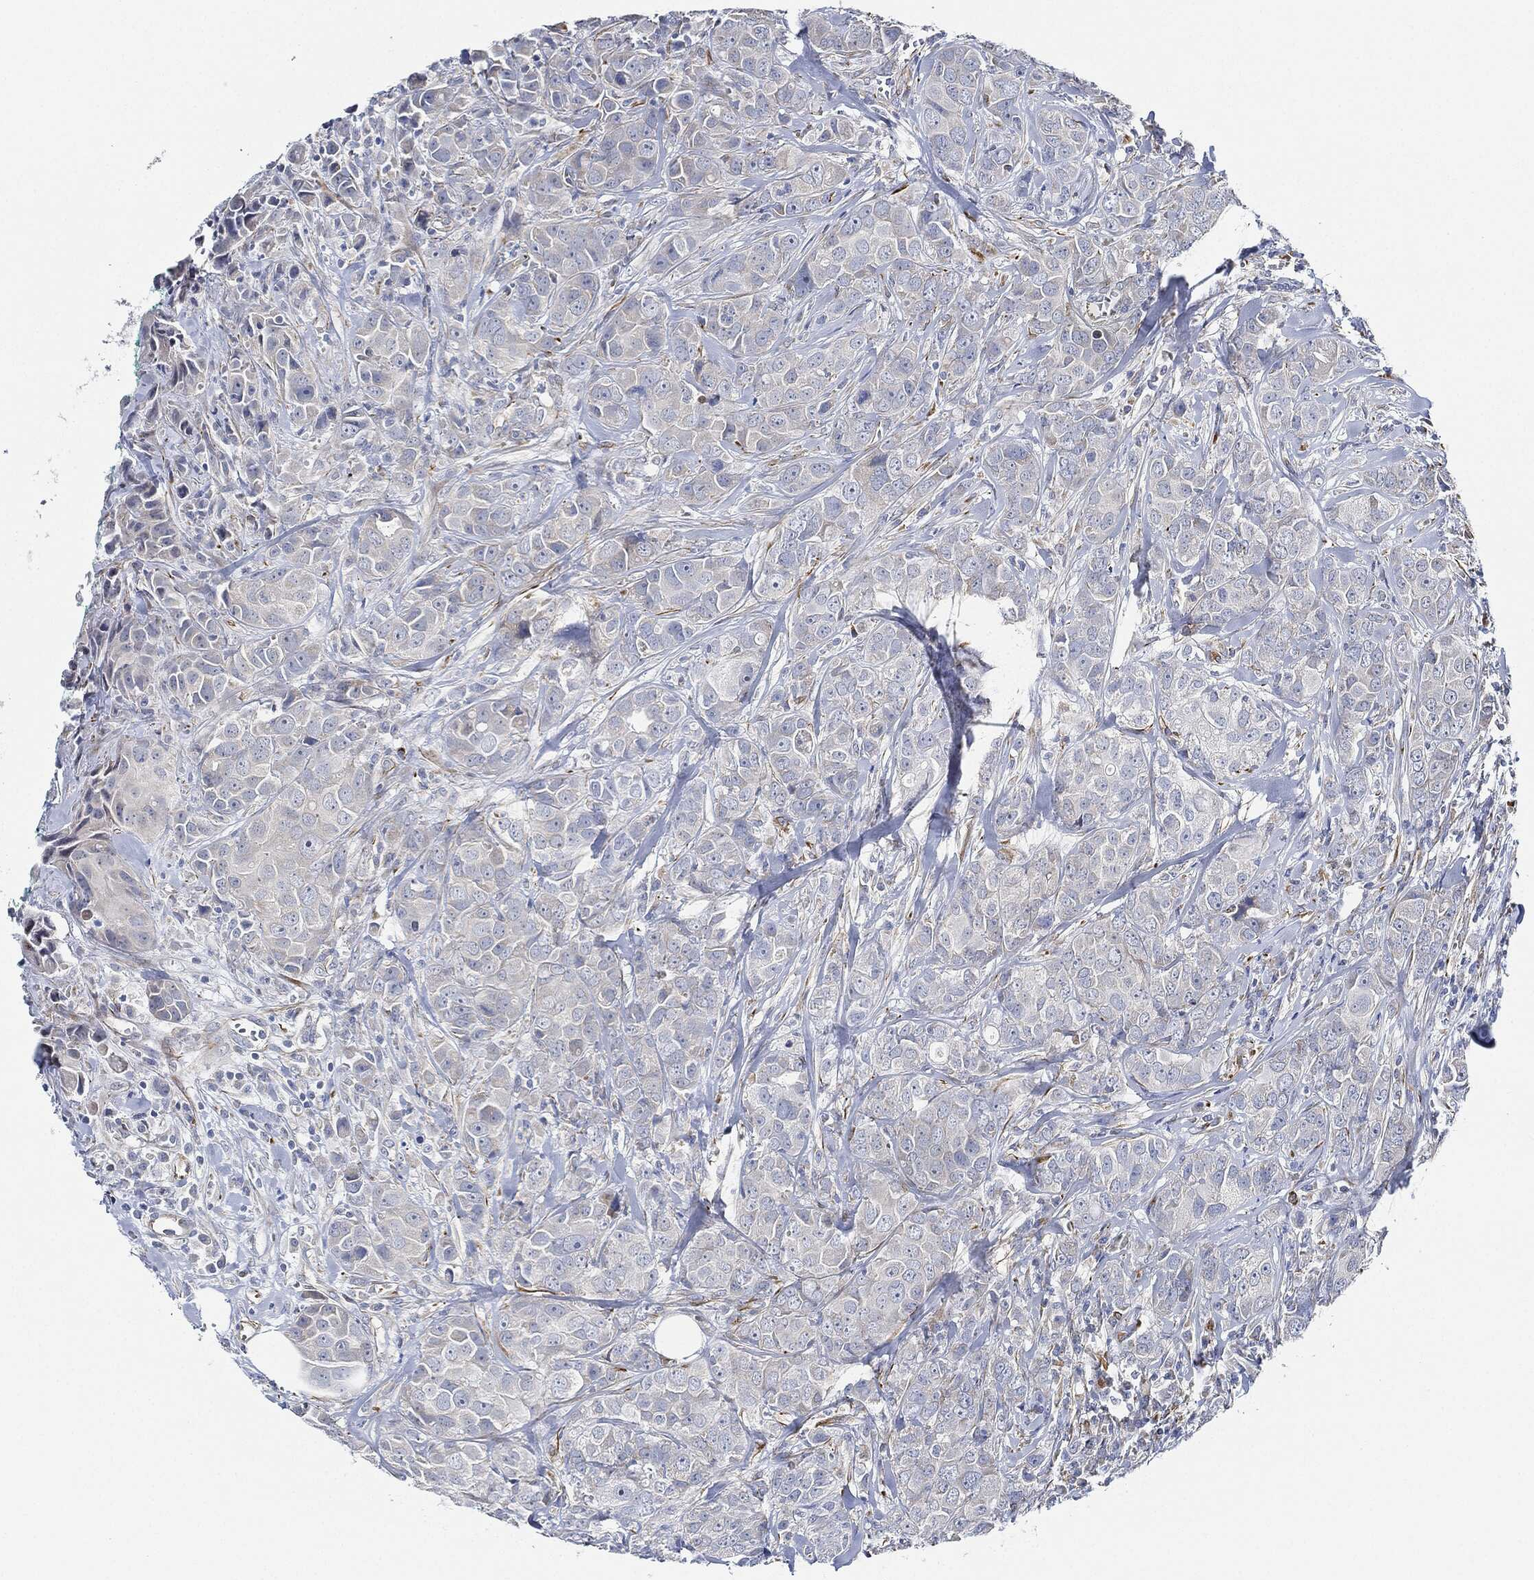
{"staining": {"intensity": "negative", "quantity": "none", "location": "none"}, "tissue": "breast cancer", "cell_type": "Tumor cells", "image_type": "cancer", "snomed": [{"axis": "morphology", "description": "Duct carcinoma"}, {"axis": "topography", "description": "Breast"}], "caption": "Immunohistochemical staining of human breast cancer demonstrates no significant expression in tumor cells.", "gene": "THSD1", "patient": {"sex": "female", "age": 43}}